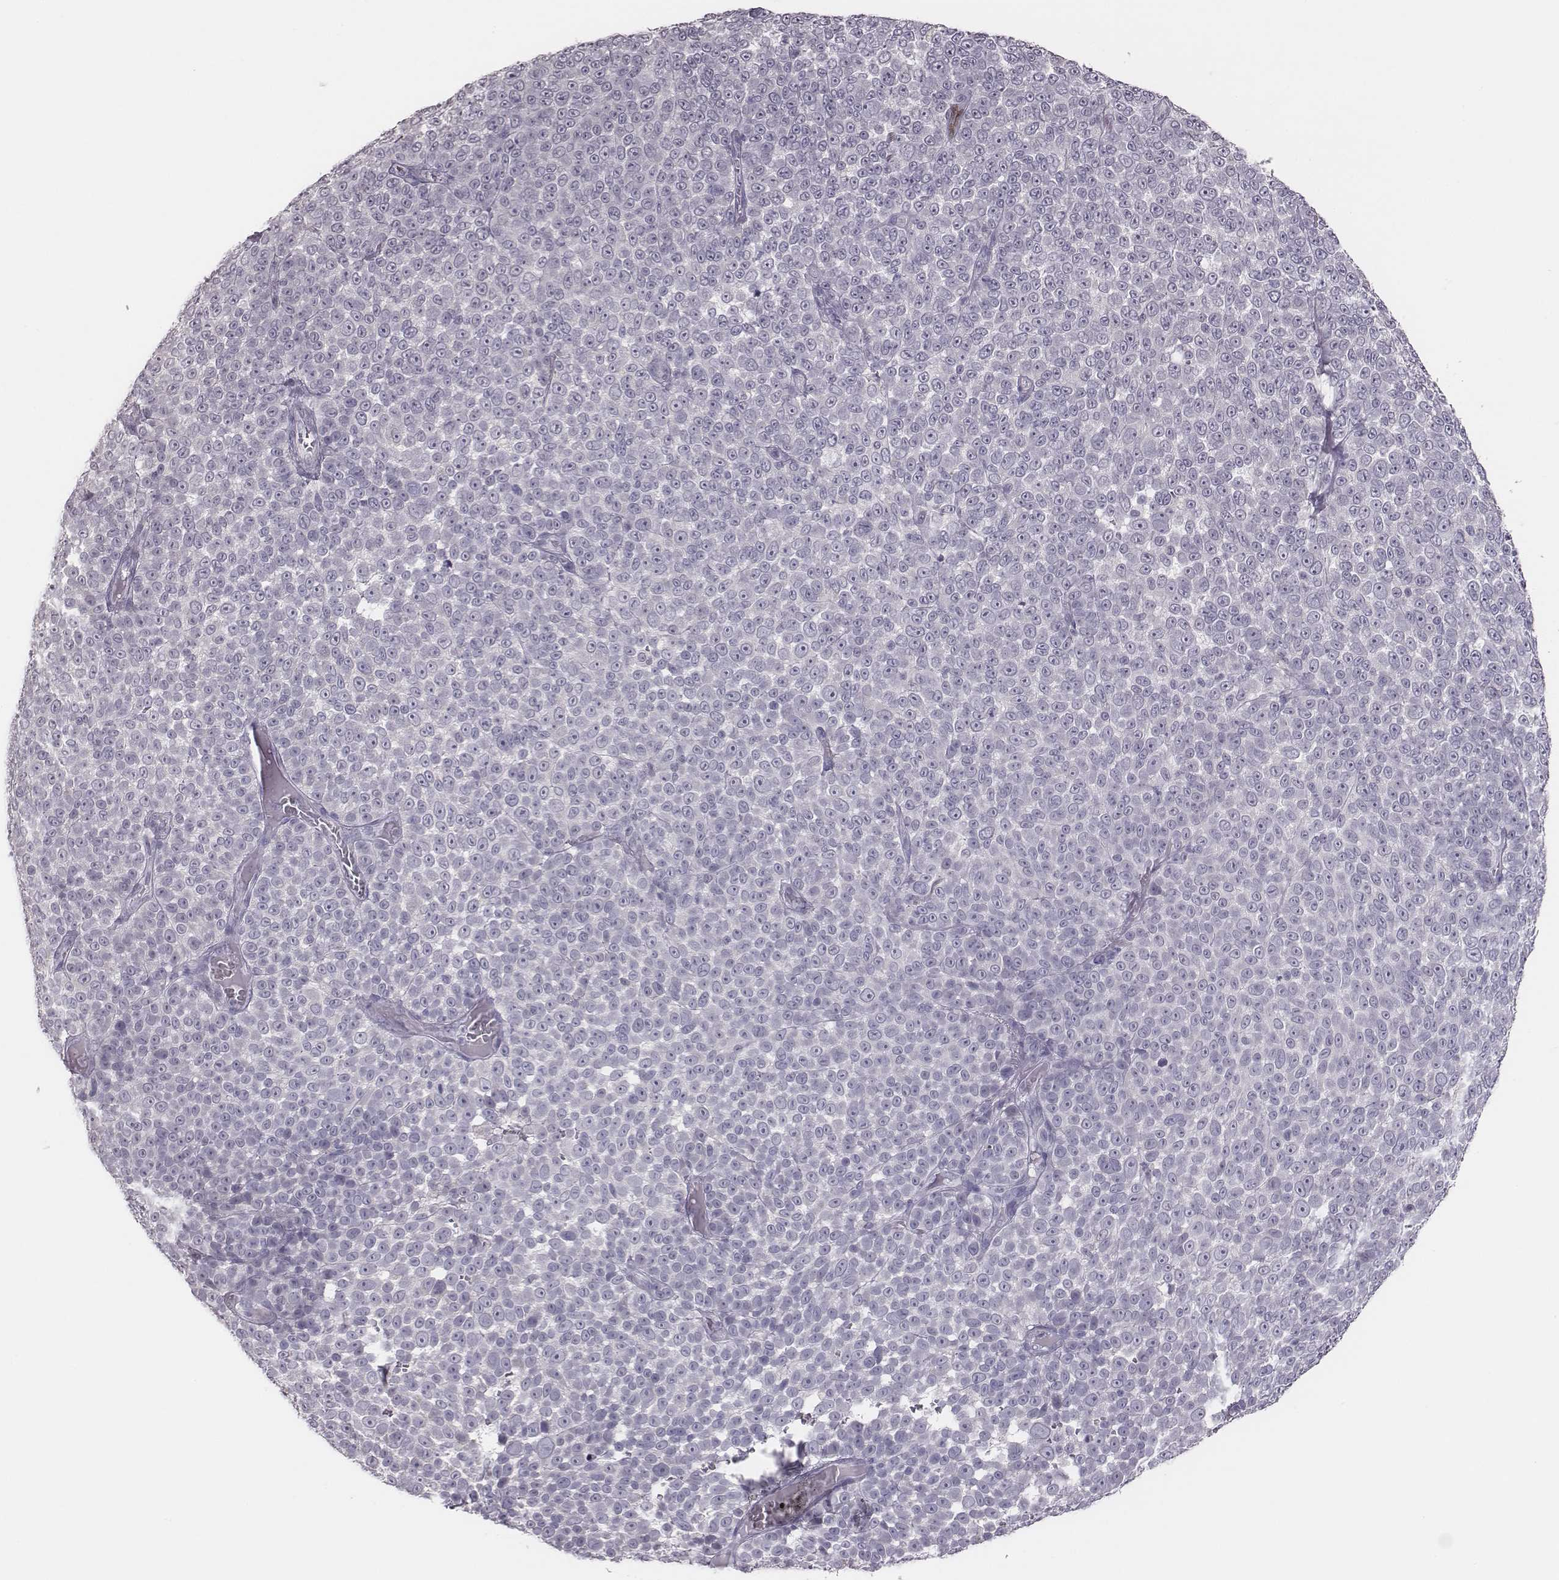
{"staining": {"intensity": "negative", "quantity": "none", "location": "none"}, "tissue": "melanoma", "cell_type": "Tumor cells", "image_type": "cancer", "snomed": [{"axis": "morphology", "description": "Malignant melanoma, NOS"}, {"axis": "topography", "description": "Skin"}], "caption": "IHC histopathology image of neoplastic tissue: malignant melanoma stained with DAB reveals no significant protein positivity in tumor cells. (Immunohistochemistry, brightfield microscopy, high magnification).", "gene": "ADGRF4", "patient": {"sex": "female", "age": 95}}